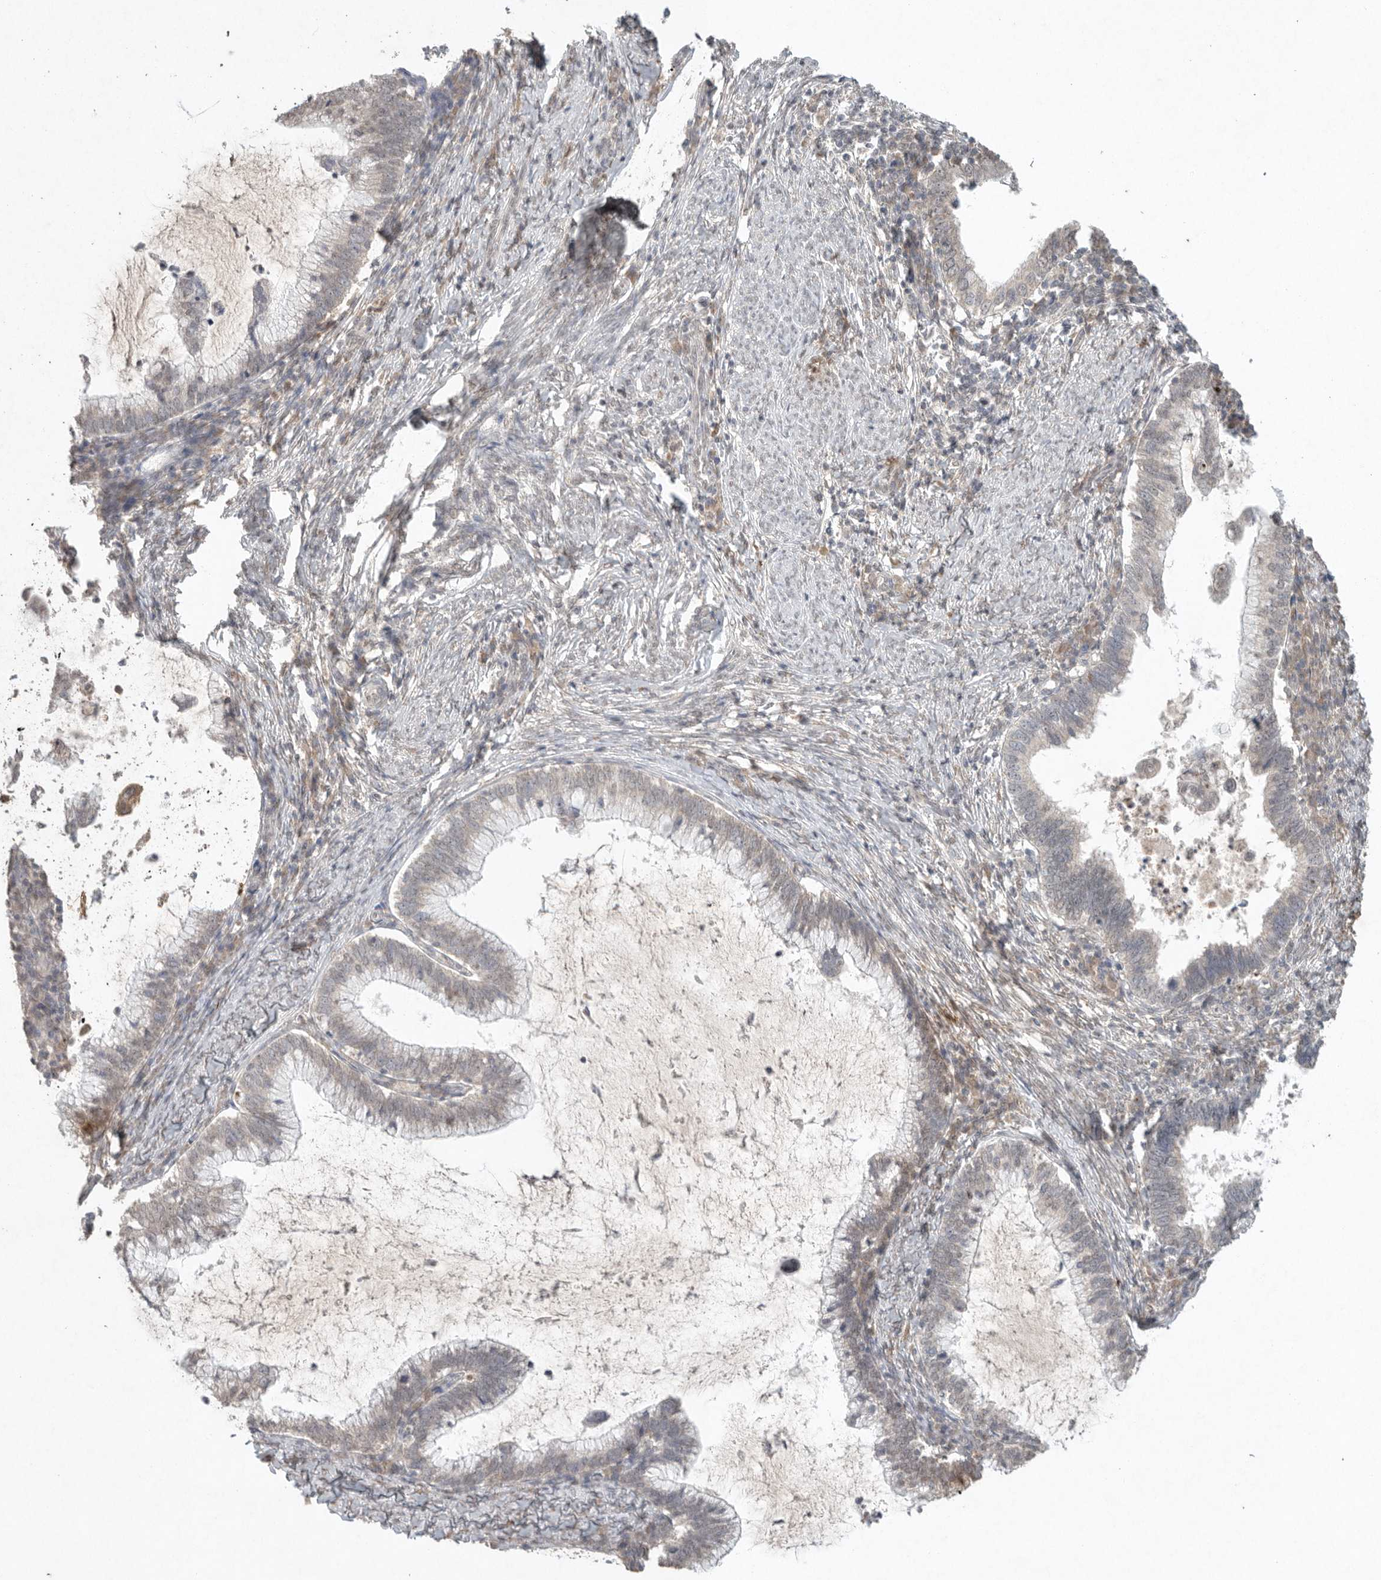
{"staining": {"intensity": "weak", "quantity": "<25%", "location": "cytoplasmic/membranous,nuclear"}, "tissue": "cervical cancer", "cell_type": "Tumor cells", "image_type": "cancer", "snomed": [{"axis": "morphology", "description": "Adenocarcinoma, NOS"}, {"axis": "topography", "description": "Cervix"}], "caption": "Immunohistochemistry of human cervical cancer demonstrates no positivity in tumor cells.", "gene": "KLK5", "patient": {"sex": "female", "age": 36}}